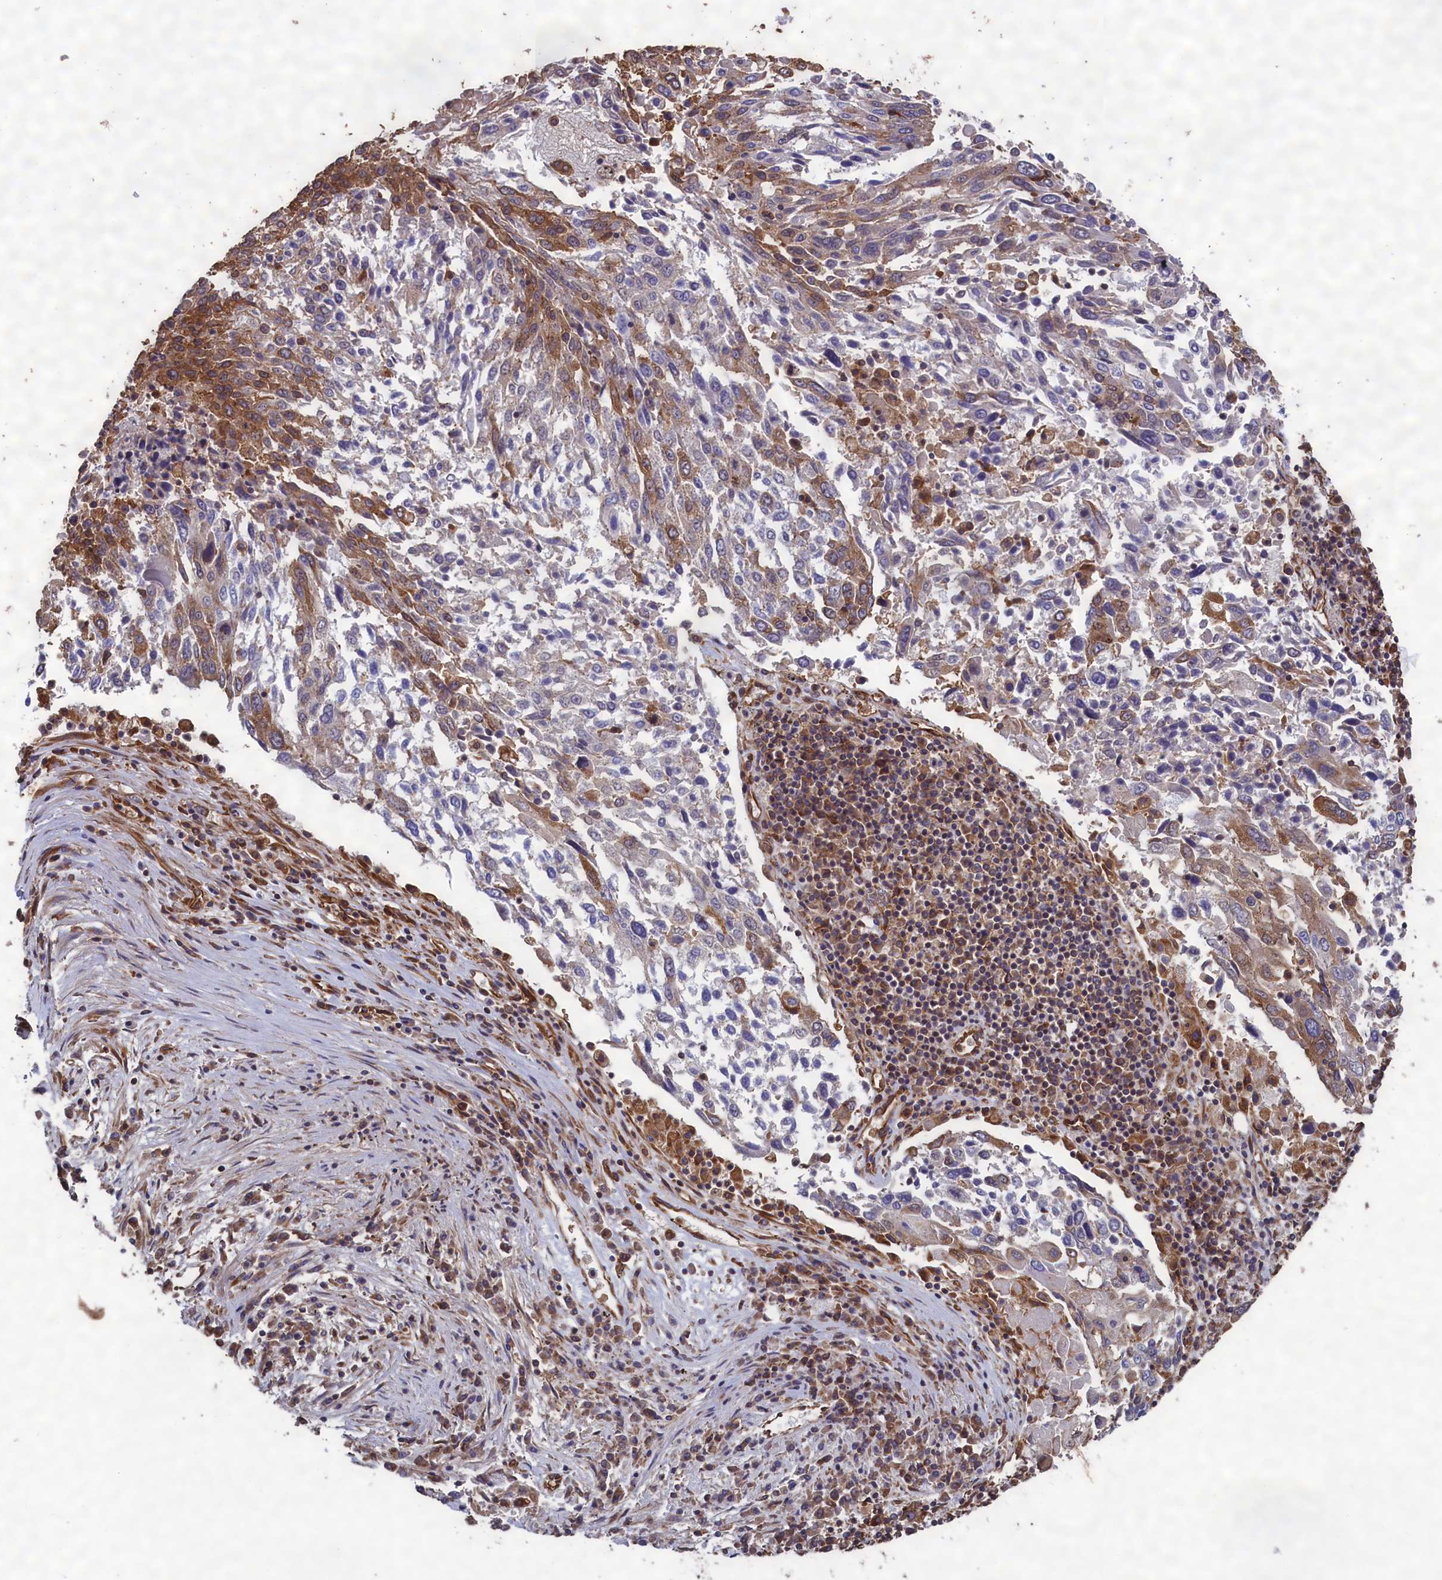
{"staining": {"intensity": "moderate", "quantity": "<25%", "location": "cytoplasmic/membranous"}, "tissue": "lung cancer", "cell_type": "Tumor cells", "image_type": "cancer", "snomed": [{"axis": "morphology", "description": "Squamous cell carcinoma, NOS"}, {"axis": "topography", "description": "Lung"}], "caption": "Protein expression analysis of human lung cancer (squamous cell carcinoma) reveals moderate cytoplasmic/membranous positivity in about <25% of tumor cells.", "gene": "CCDC124", "patient": {"sex": "male", "age": 65}}